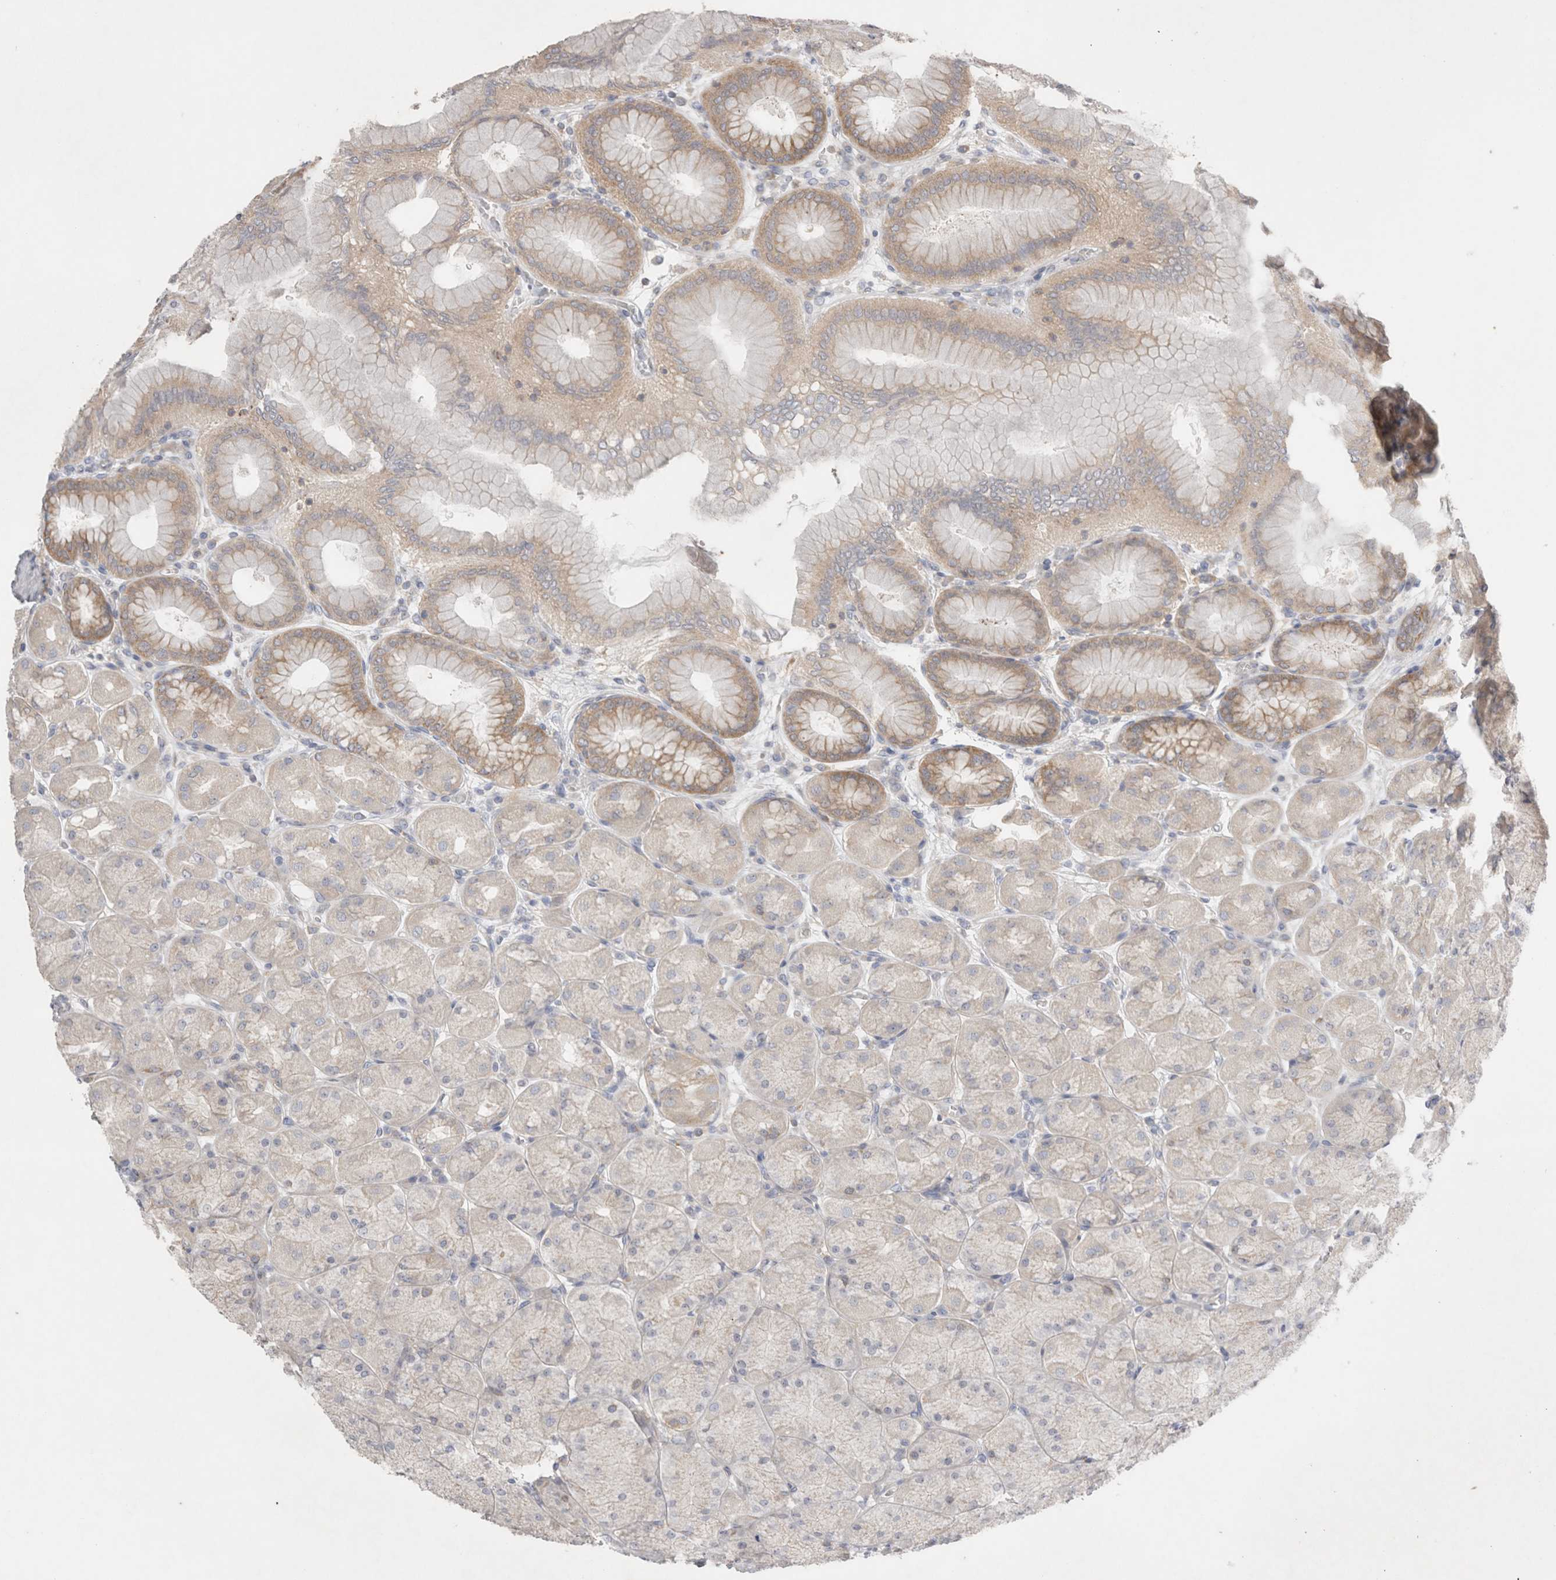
{"staining": {"intensity": "moderate", "quantity": "25%-75%", "location": "cytoplasmic/membranous"}, "tissue": "stomach", "cell_type": "Glandular cells", "image_type": "normal", "snomed": [{"axis": "morphology", "description": "Normal tissue, NOS"}, {"axis": "topography", "description": "Stomach, upper"}], "caption": "An immunohistochemistry micrograph of benign tissue is shown. Protein staining in brown highlights moderate cytoplasmic/membranous positivity in stomach within glandular cells.", "gene": "ZNF23", "patient": {"sex": "female", "age": 56}}